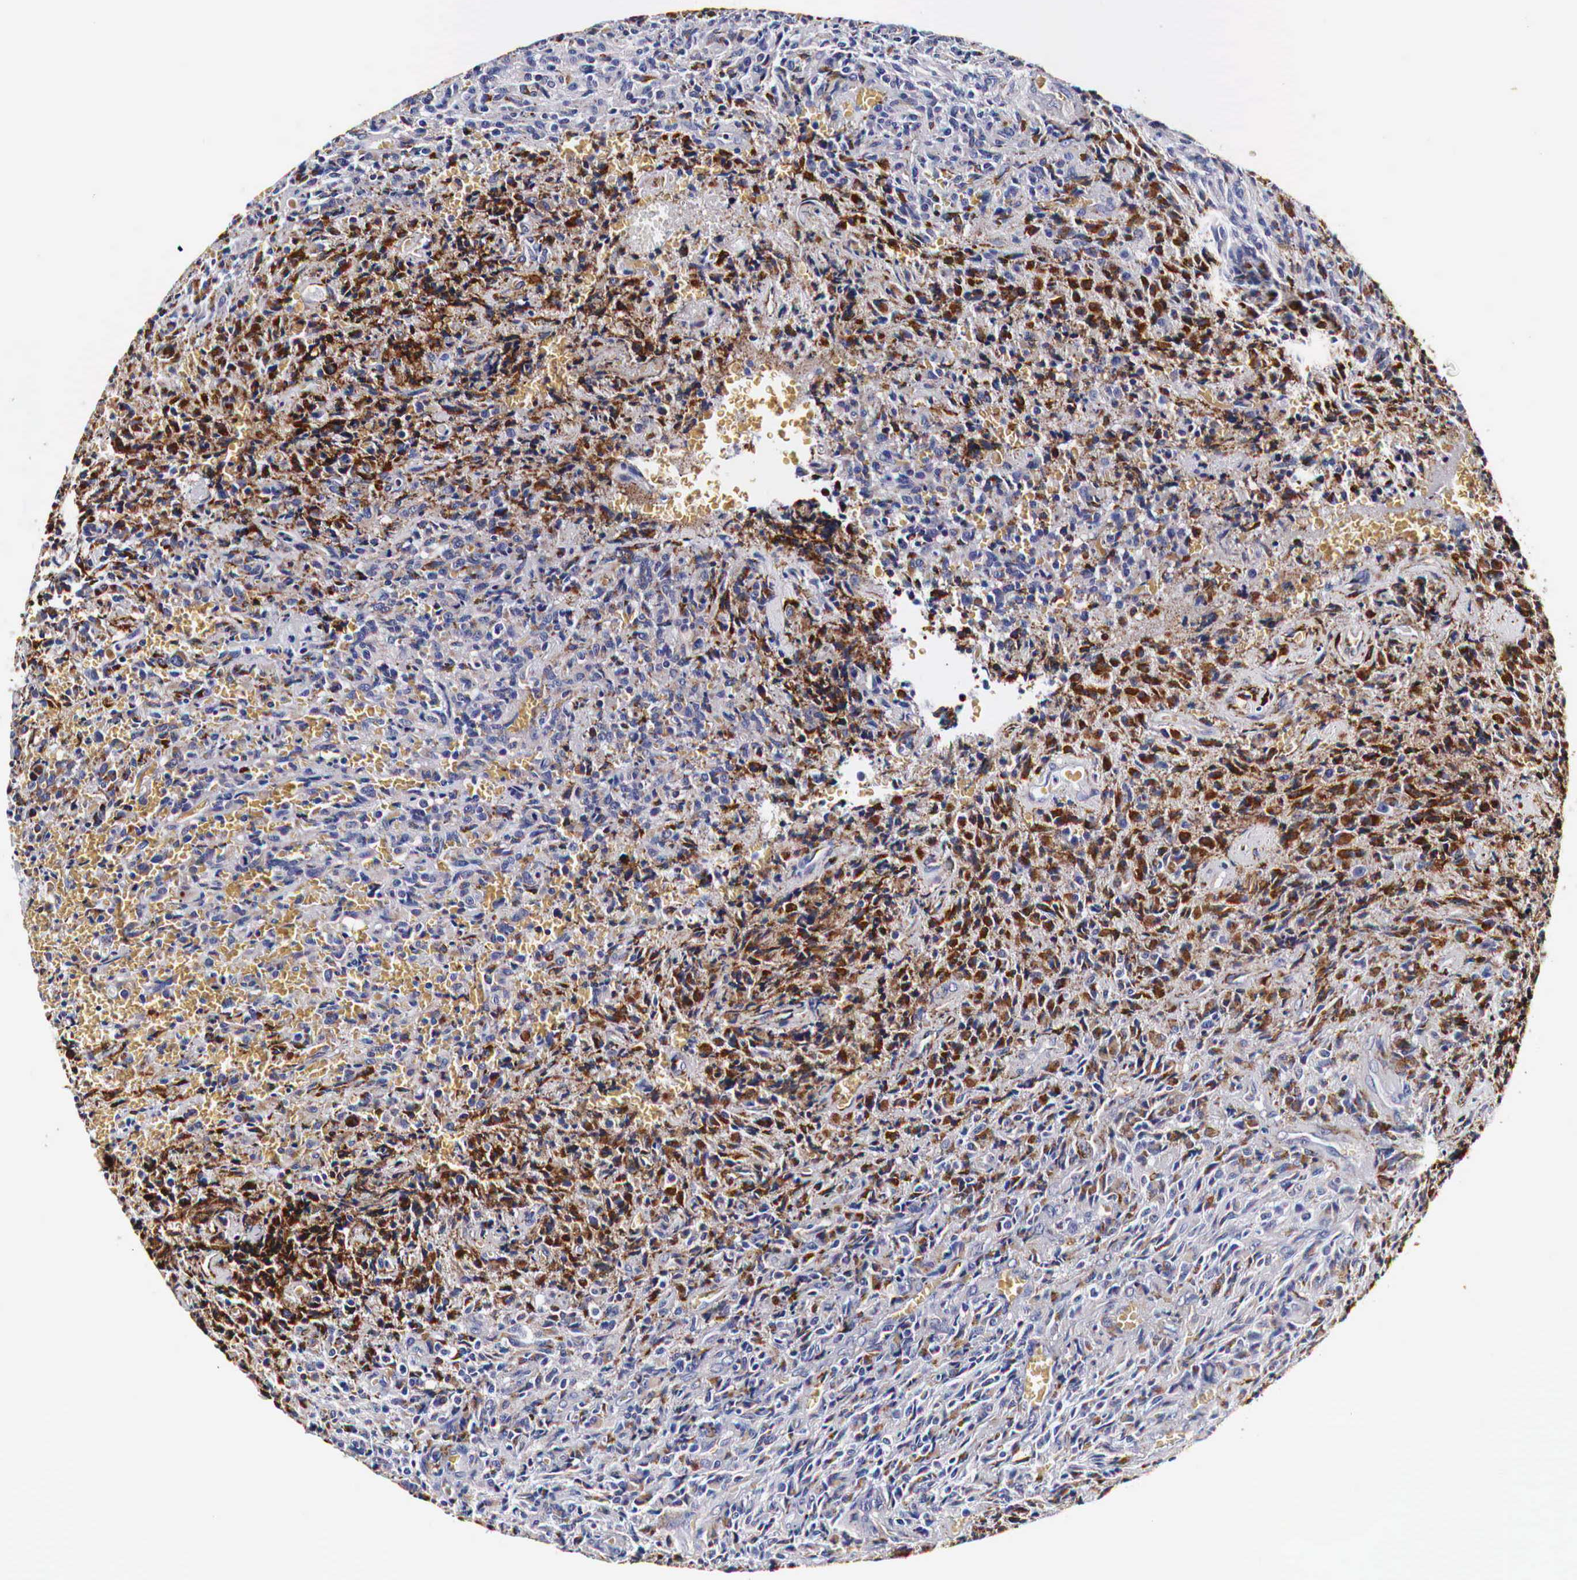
{"staining": {"intensity": "moderate", "quantity": "25%-75%", "location": "cytoplasmic/membranous"}, "tissue": "glioma", "cell_type": "Tumor cells", "image_type": "cancer", "snomed": [{"axis": "morphology", "description": "Glioma, malignant, High grade"}, {"axis": "topography", "description": "Brain"}], "caption": "The photomicrograph reveals immunohistochemical staining of glioma. There is moderate cytoplasmic/membranous expression is seen in approximately 25%-75% of tumor cells.", "gene": "CKAP4", "patient": {"sex": "male", "age": 56}}